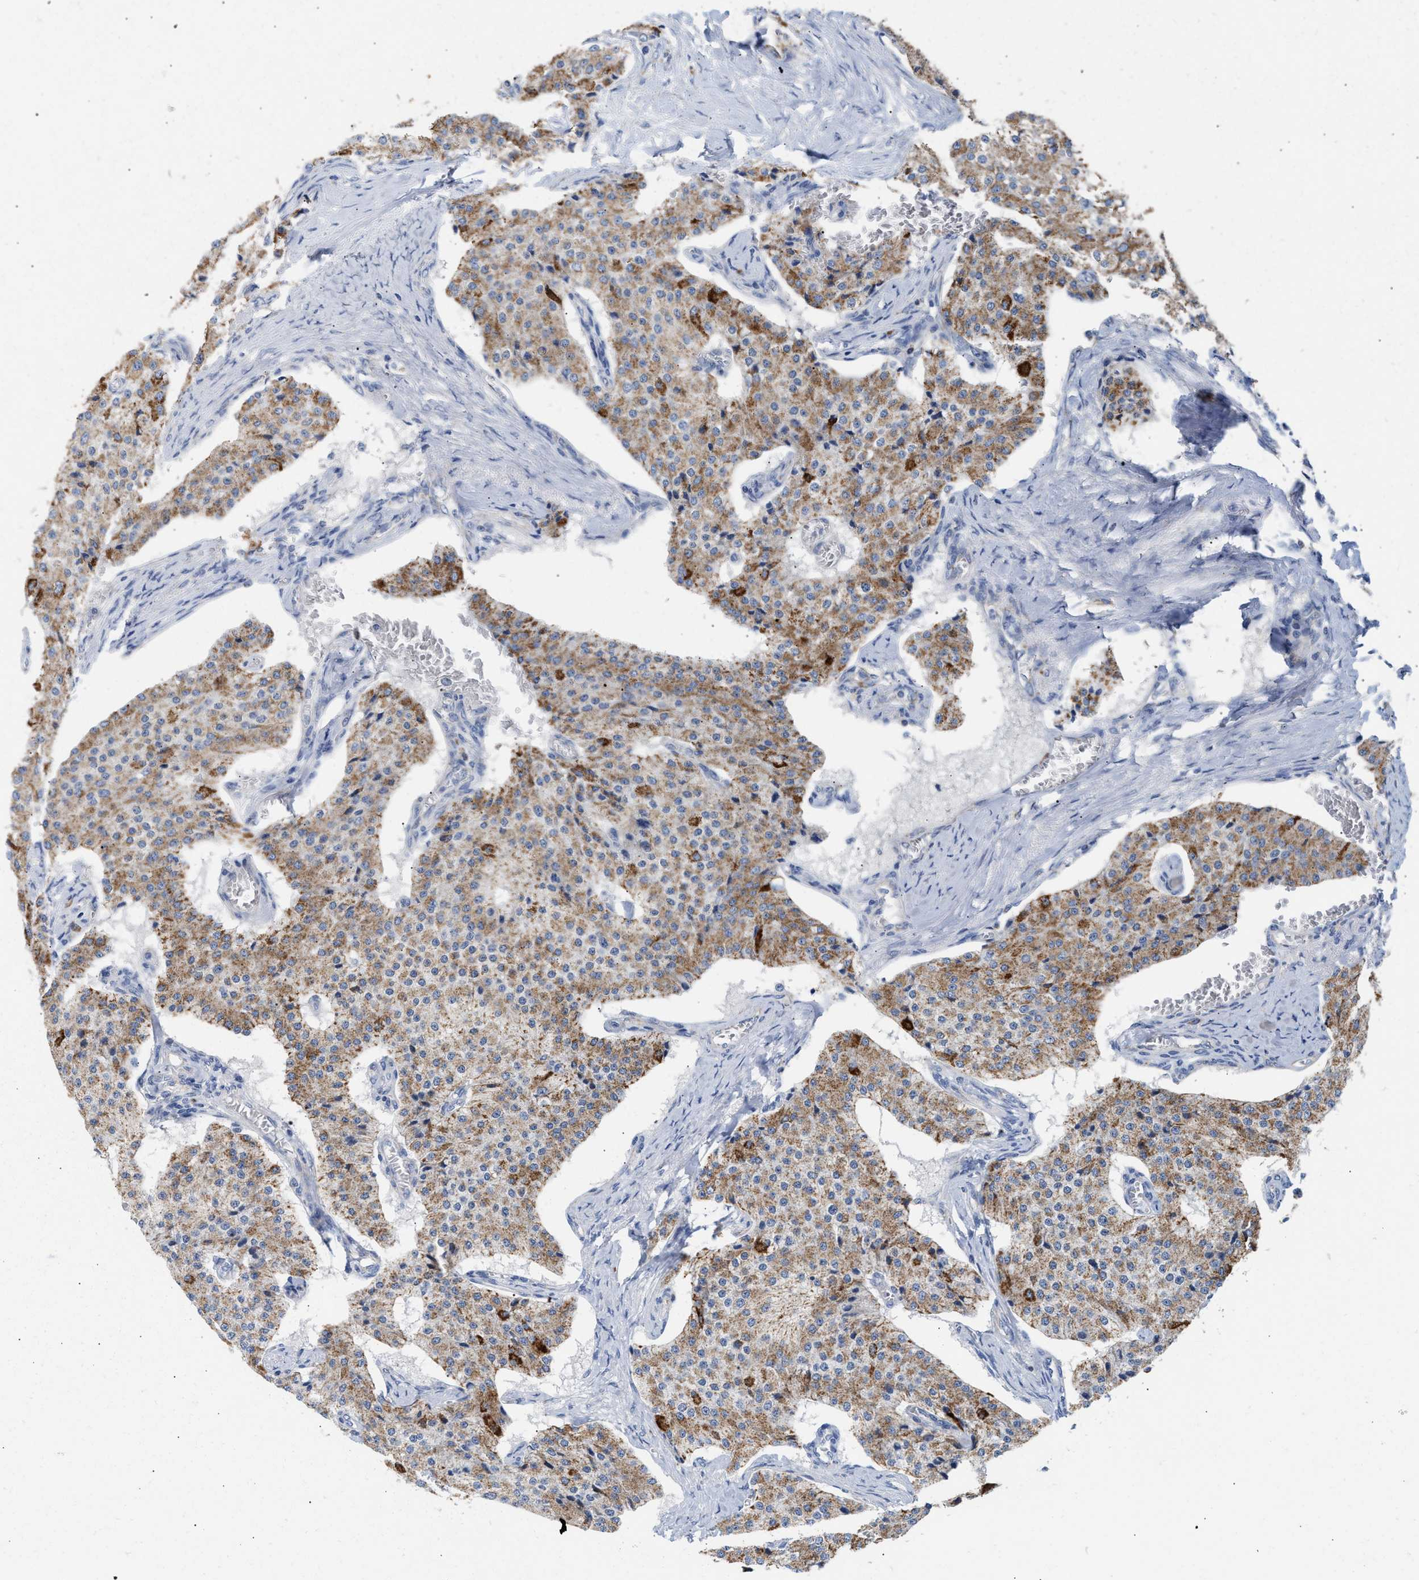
{"staining": {"intensity": "moderate", "quantity": ">75%", "location": "cytoplasmic/membranous"}, "tissue": "carcinoid", "cell_type": "Tumor cells", "image_type": "cancer", "snomed": [{"axis": "morphology", "description": "Carcinoid, malignant, NOS"}, {"axis": "topography", "description": "Colon"}], "caption": "Human carcinoid stained with a protein marker shows moderate staining in tumor cells.", "gene": "ACOT13", "patient": {"sex": "female", "age": 52}}